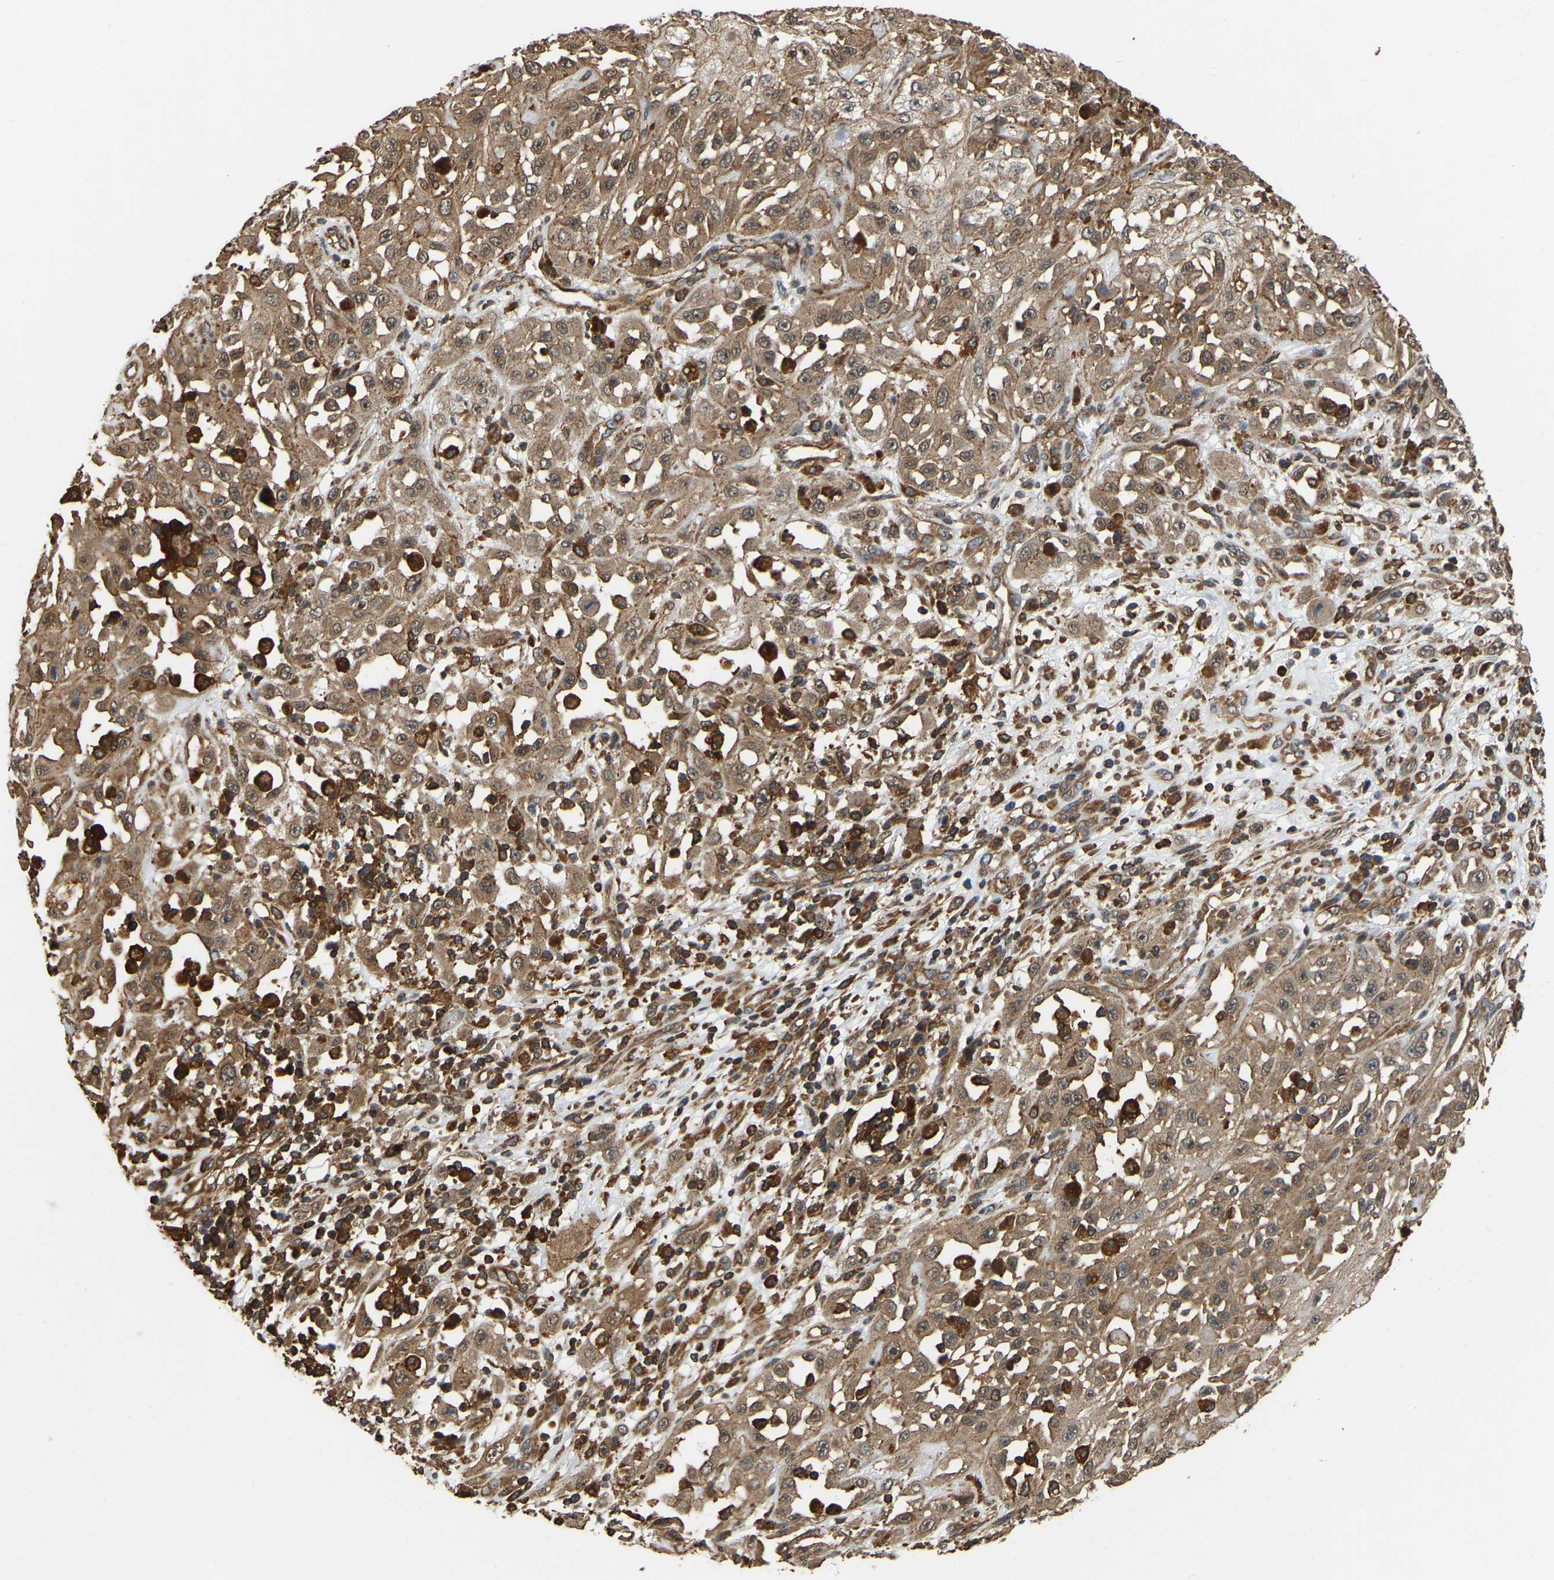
{"staining": {"intensity": "moderate", "quantity": ">75%", "location": "cytoplasmic/membranous"}, "tissue": "skin cancer", "cell_type": "Tumor cells", "image_type": "cancer", "snomed": [{"axis": "morphology", "description": "Squamous cell carcinoma, NOS"}, {"axis": "morphology", "description": "Squamous cell carcinoma, metastatic, NOS"}, {"axis": "topography", "description": "Skin"}, {"axis": "topography", "description": "Lymph node"}], "caption": "Protein analysis of metastatic squamous cell carcinoma (skin) tissue displays moderate cytoplasmic/membranous positivity in about >75% of tumor cells.", "gene": "SAMD9L", "patient": {"sex": "male", "age": 75}}